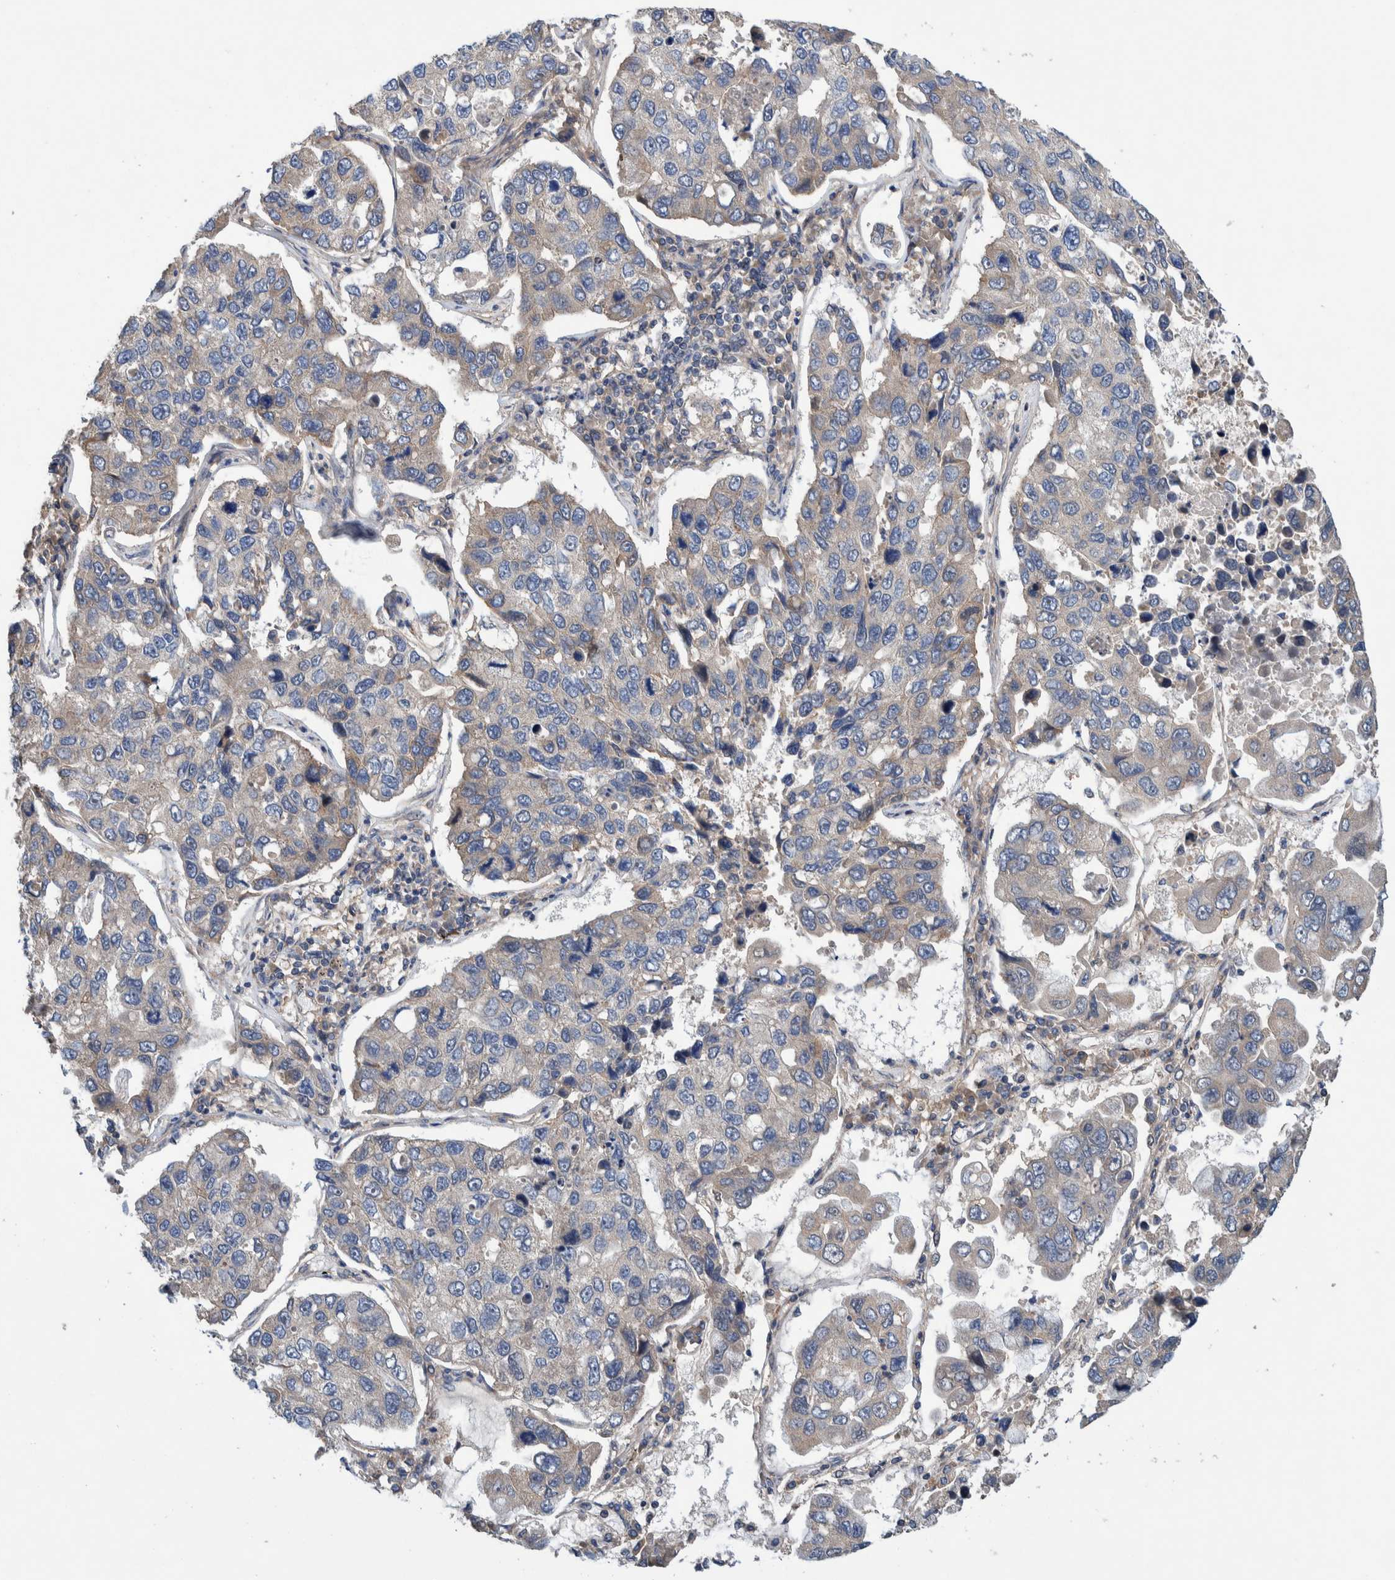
{"staining": {"intensity": "negative", "quantity": "none", "location": "none"}, "tissue": "lung cancer", "cell_type": "Tumor cells", "image_type": "cancer", "snomed": [{"axis": "morphology", "description": "Adenocarcinoma, NOS"}, {"axis": "topography", "description": "Lung"}], "caption": "Protein analysis of adenocarcinoma (lung) displays no significant positivity in tumor cells. Brightfield microscopy of immunohistochemistry (IHC) stained with DAB (brown) and hematoxylin (blue), captured at high magnification.", "gene": "PIK3R6", "patient": {"sex": "male", "age": 64}}